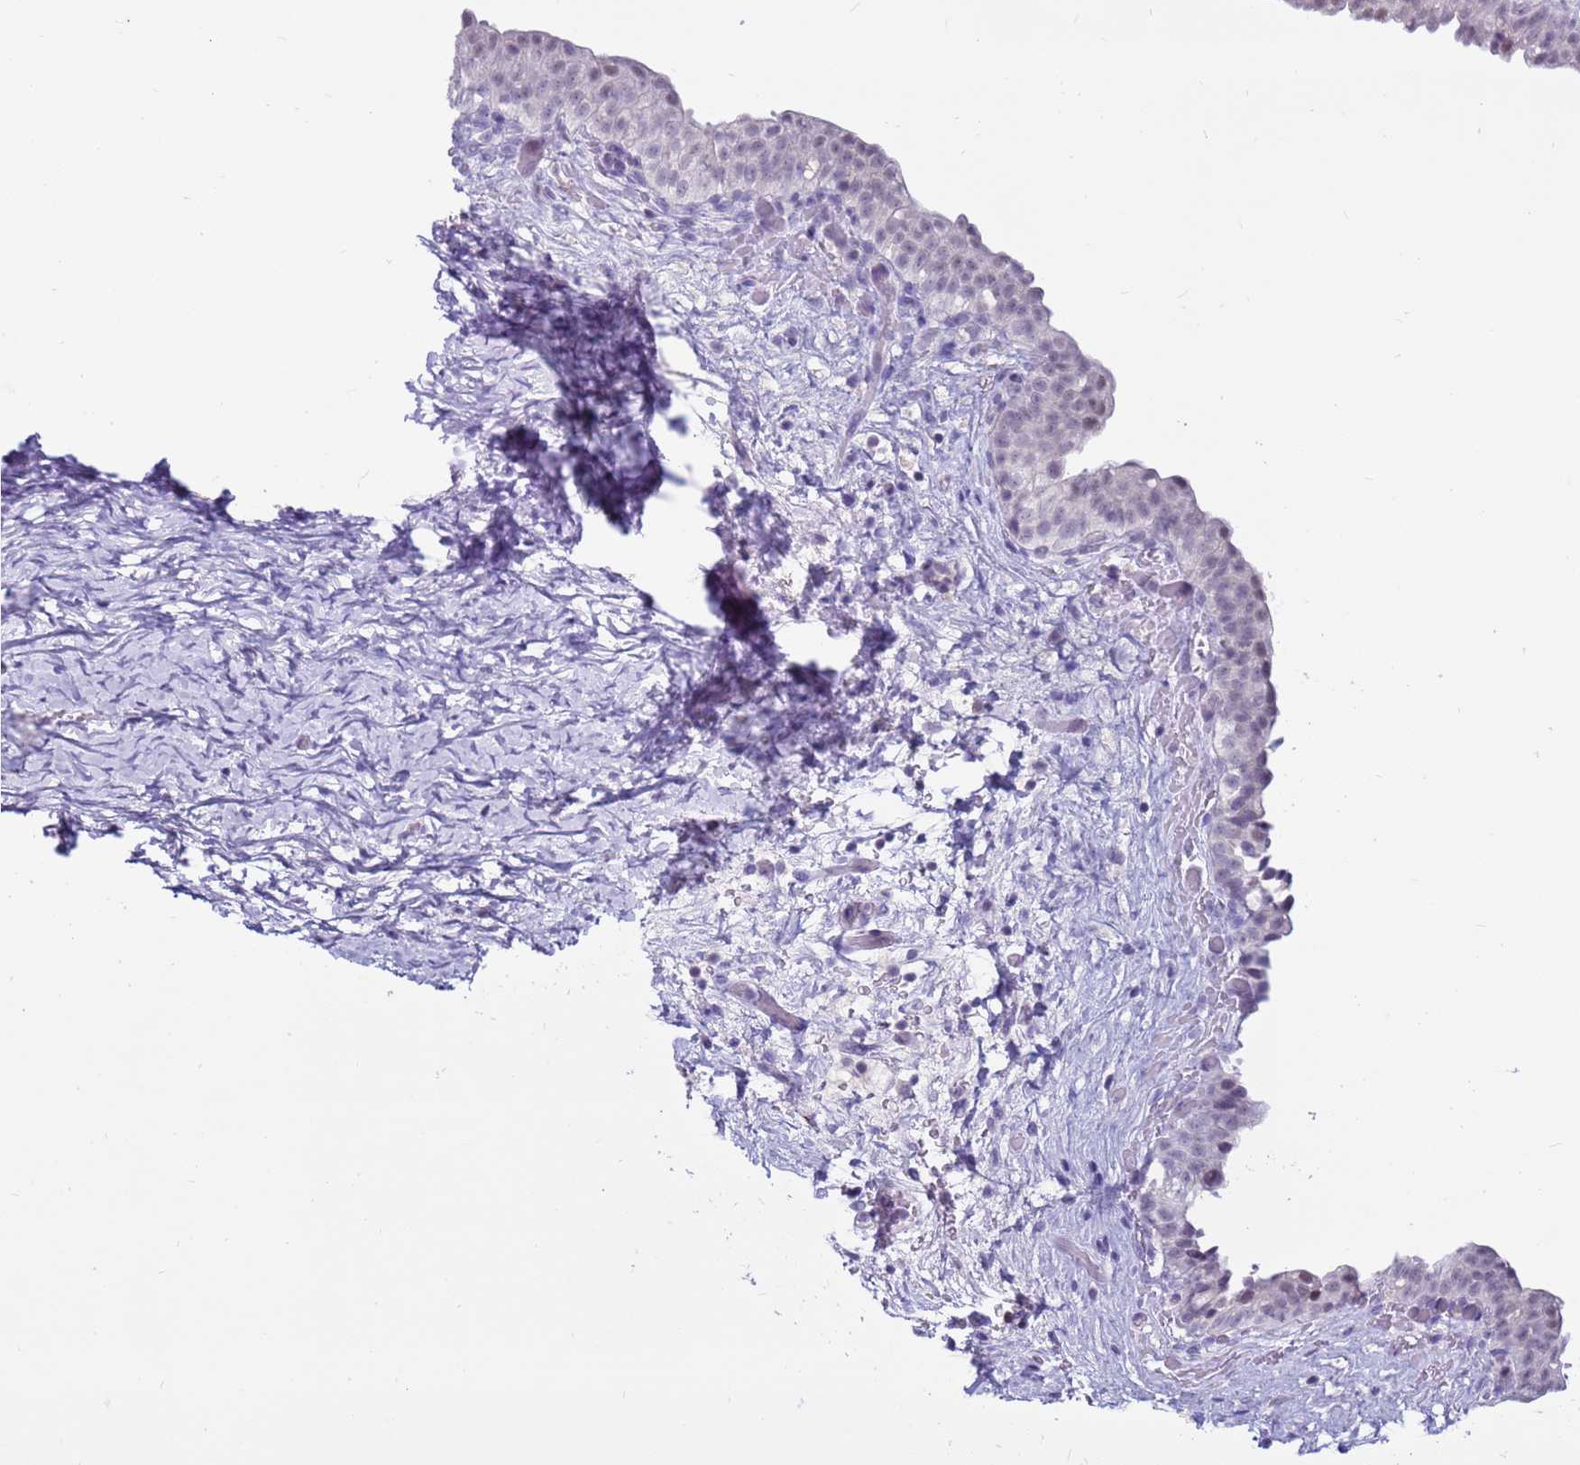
{"staining": {"intensity": "negative", "quantity": "none", "location": "none"}, "tissue": "urinary bladder", "cell_type": "Urothelial cells", "image_type": "normal", "snomed": [{"axis": "morphology", "description": "Normal tissue, NOS"}, {"axis": "topography", "description": "Urinary bladder"}], "caption": "Human urinary bladder stained for a protein using immunohistochemistry exhibits no expression in urothelial cells.", "gene": "CDK2AP2", "patient": {"sex": "male", "age": 69}}